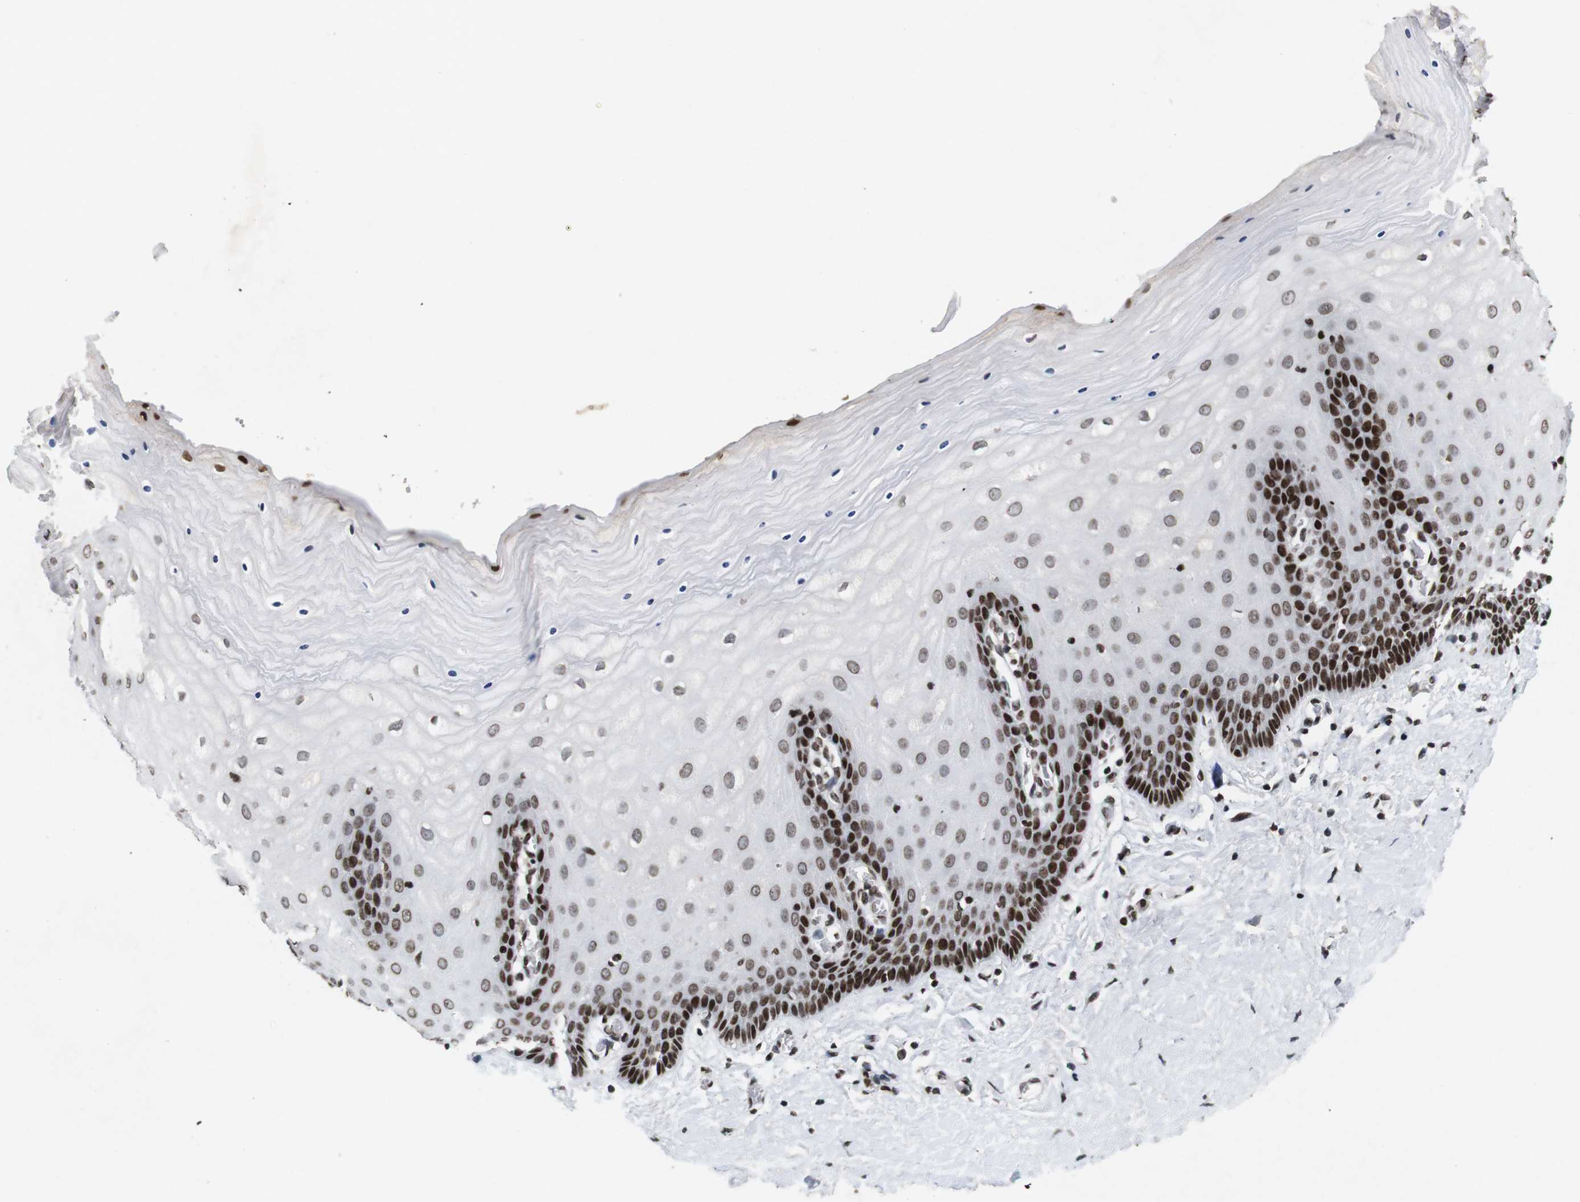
{"staining": {"intensity": "moderate", "quantity": ">75%", "location": "nuclear"}, "tissue": "cervix", "cell_type": "Glandular cells", "image_type": "normal", "snomed": [{"axis": "morphology", "description": "Normal tissue, NOS"}, {"axis": "topography", "description": "Cervix"}], "caption": "DAB (3,3'-diaminobenzidine) immunohistochemical staining of normal cervix reveals moderate nuclear protein positivity in about >75% of glandular cells. Ihc stains the protein of interest in brown and the nuclei are stained blue.", "gene": "MAGEH1", "patient": {"sex": "female", "age": 55}}